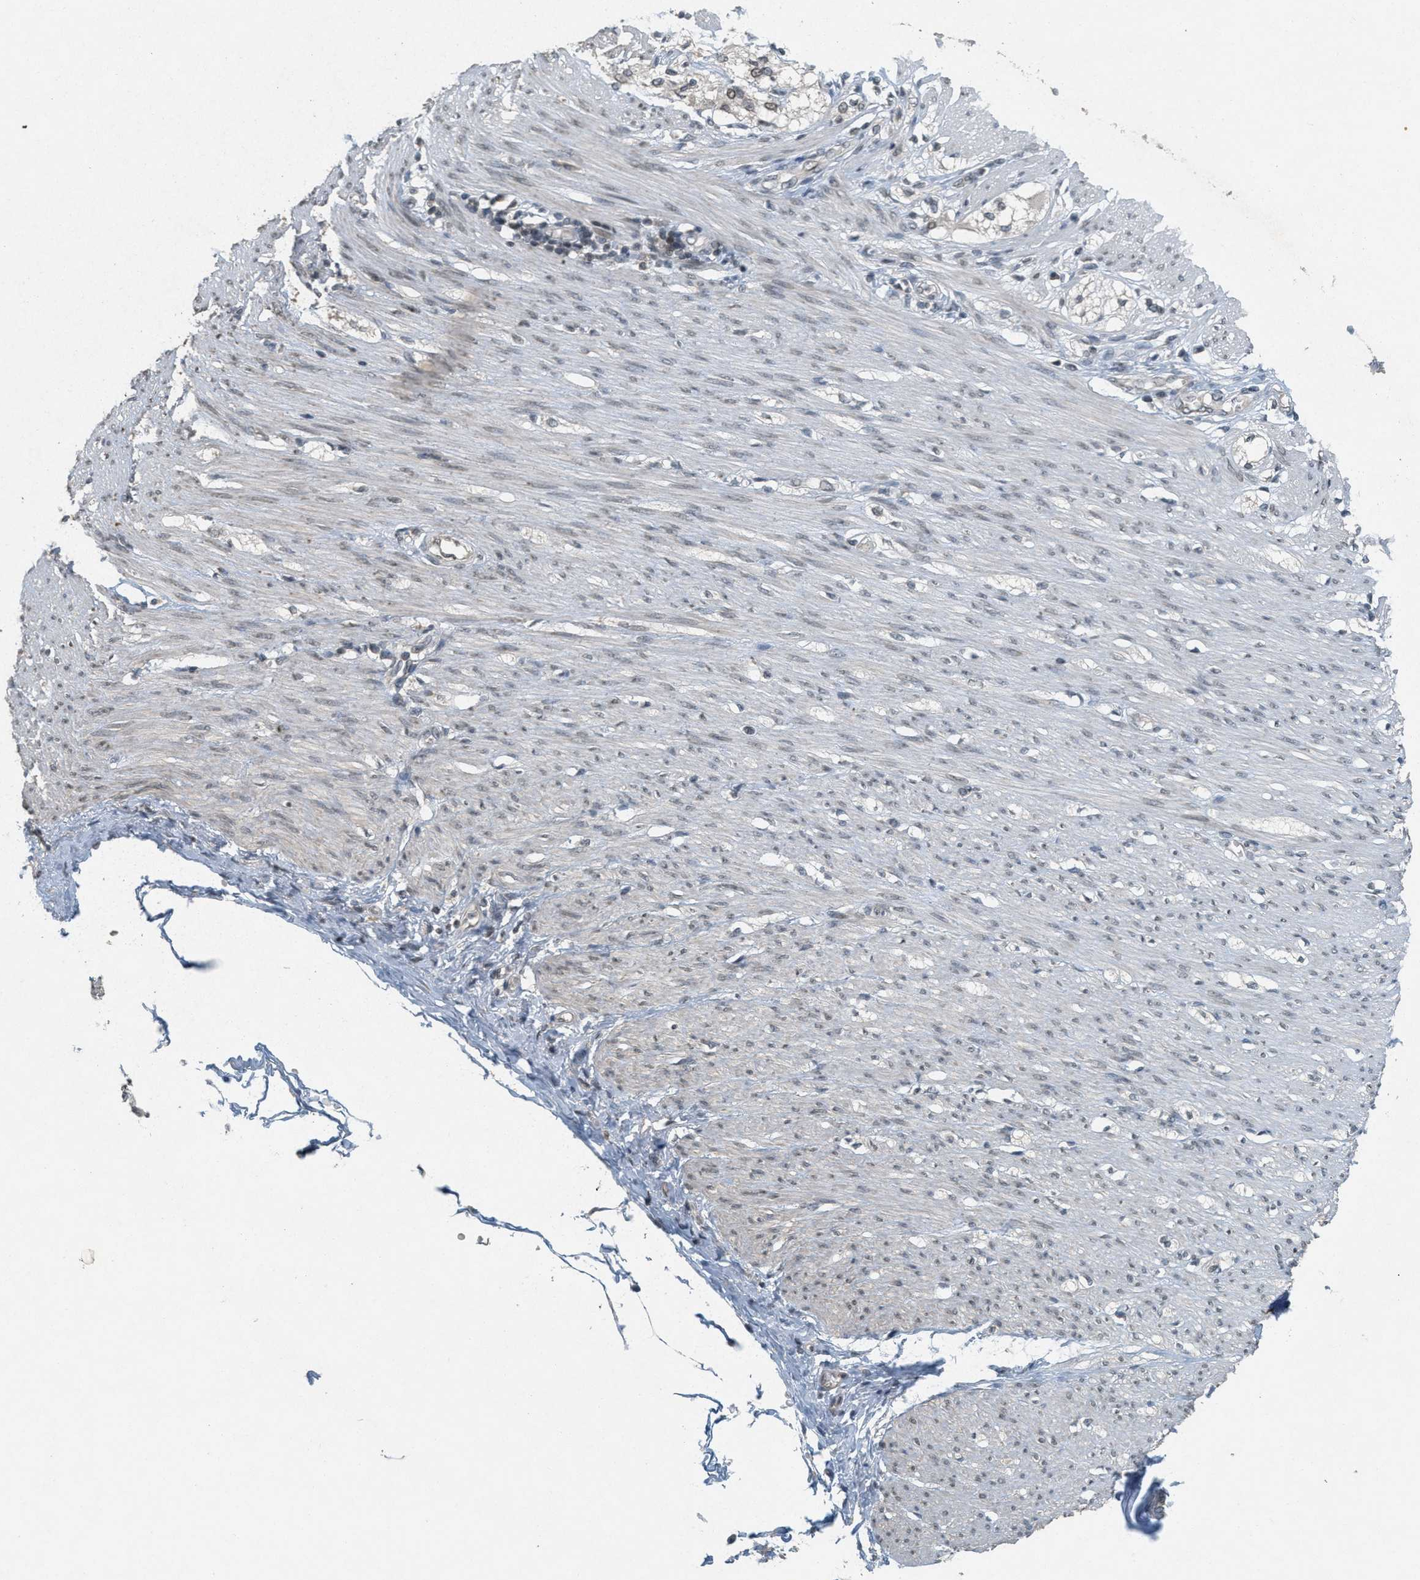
{"staining": {"intensity": "weak", "quantity": "25%-75%", "location": "cytoplasmic/membranous"}, "tissue": "adipose tissue", "cell_type": "Adipocytes", "image_type": "normal", "snomed": [{"axis": "morphology", "description": "Normal tissue, NOS"}, {"axis": "morphology", "description": "Adenocarcinoma, NOS"}, {"axis": "topography", "description": "Colon"}, {"axis": "topography", "description": "Peripheral nerve tissue"}], "caption": "Immunohistochemical staining of normal adipose tissue reveals weak cytoplasmic/membranous protein expression in approximately 25%-75% of adipocytes.", "gene": "ABHD6", "patient": {"sex": "male", "age": 14}}